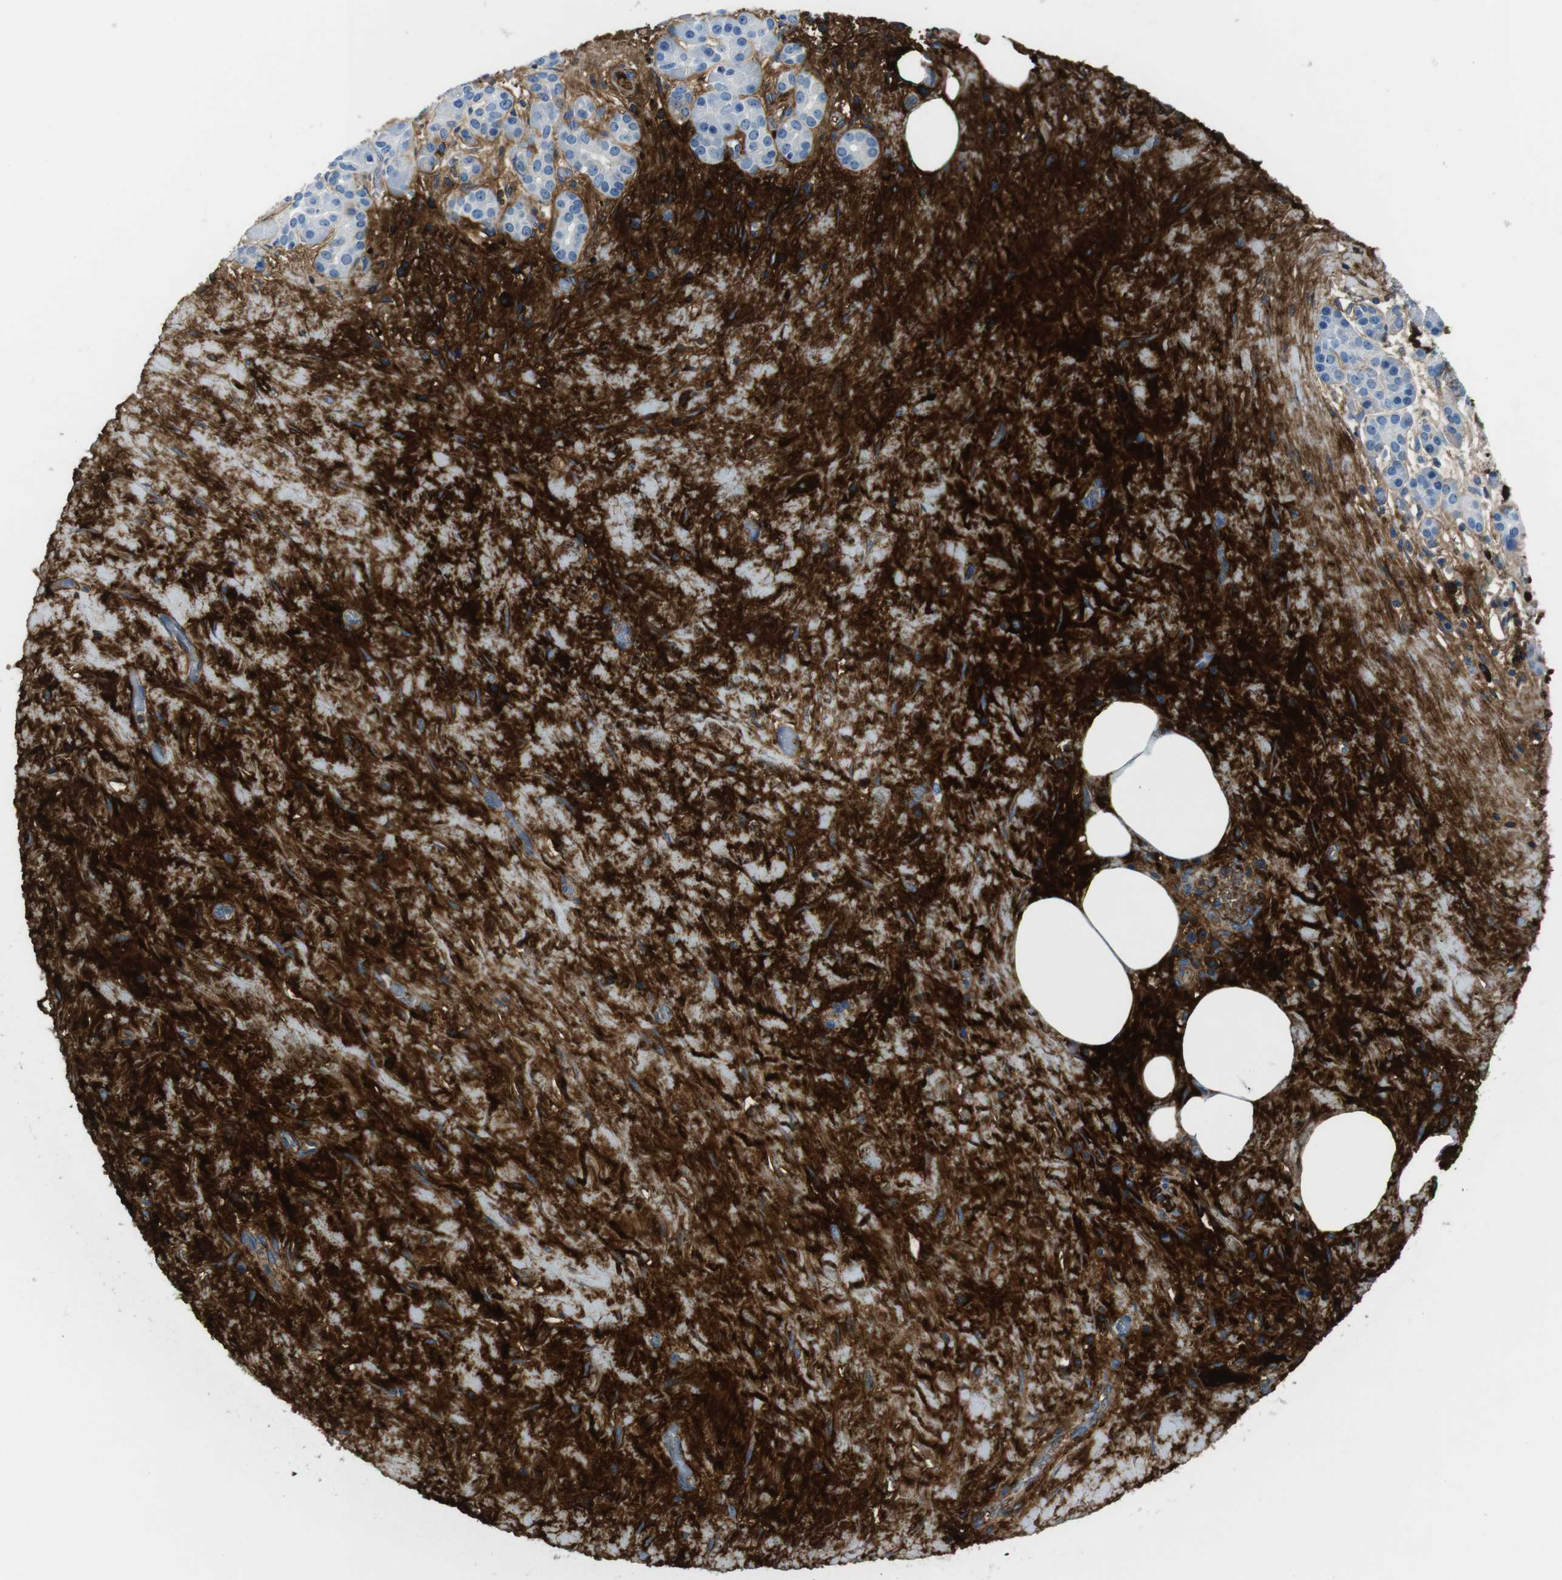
{"staining": {"intensity": "negative", "quantity": "none", "location": "none"}, "tissue": "pancreatic cancer", "cell_type": "Tumor cells", "image_type": "cancer", "snomed": [{"axis": "morphology", "description": "Adenocarcinoma, NOS"}, {"axis": "topography", "description": "Pancreas"}], "caption": "Micrograph shows no protein staining in tumor cells of pancreatic adenocarcinoma tissue.", "gene": "IGKC", "patient": {"sex": "female", "age": 70}}